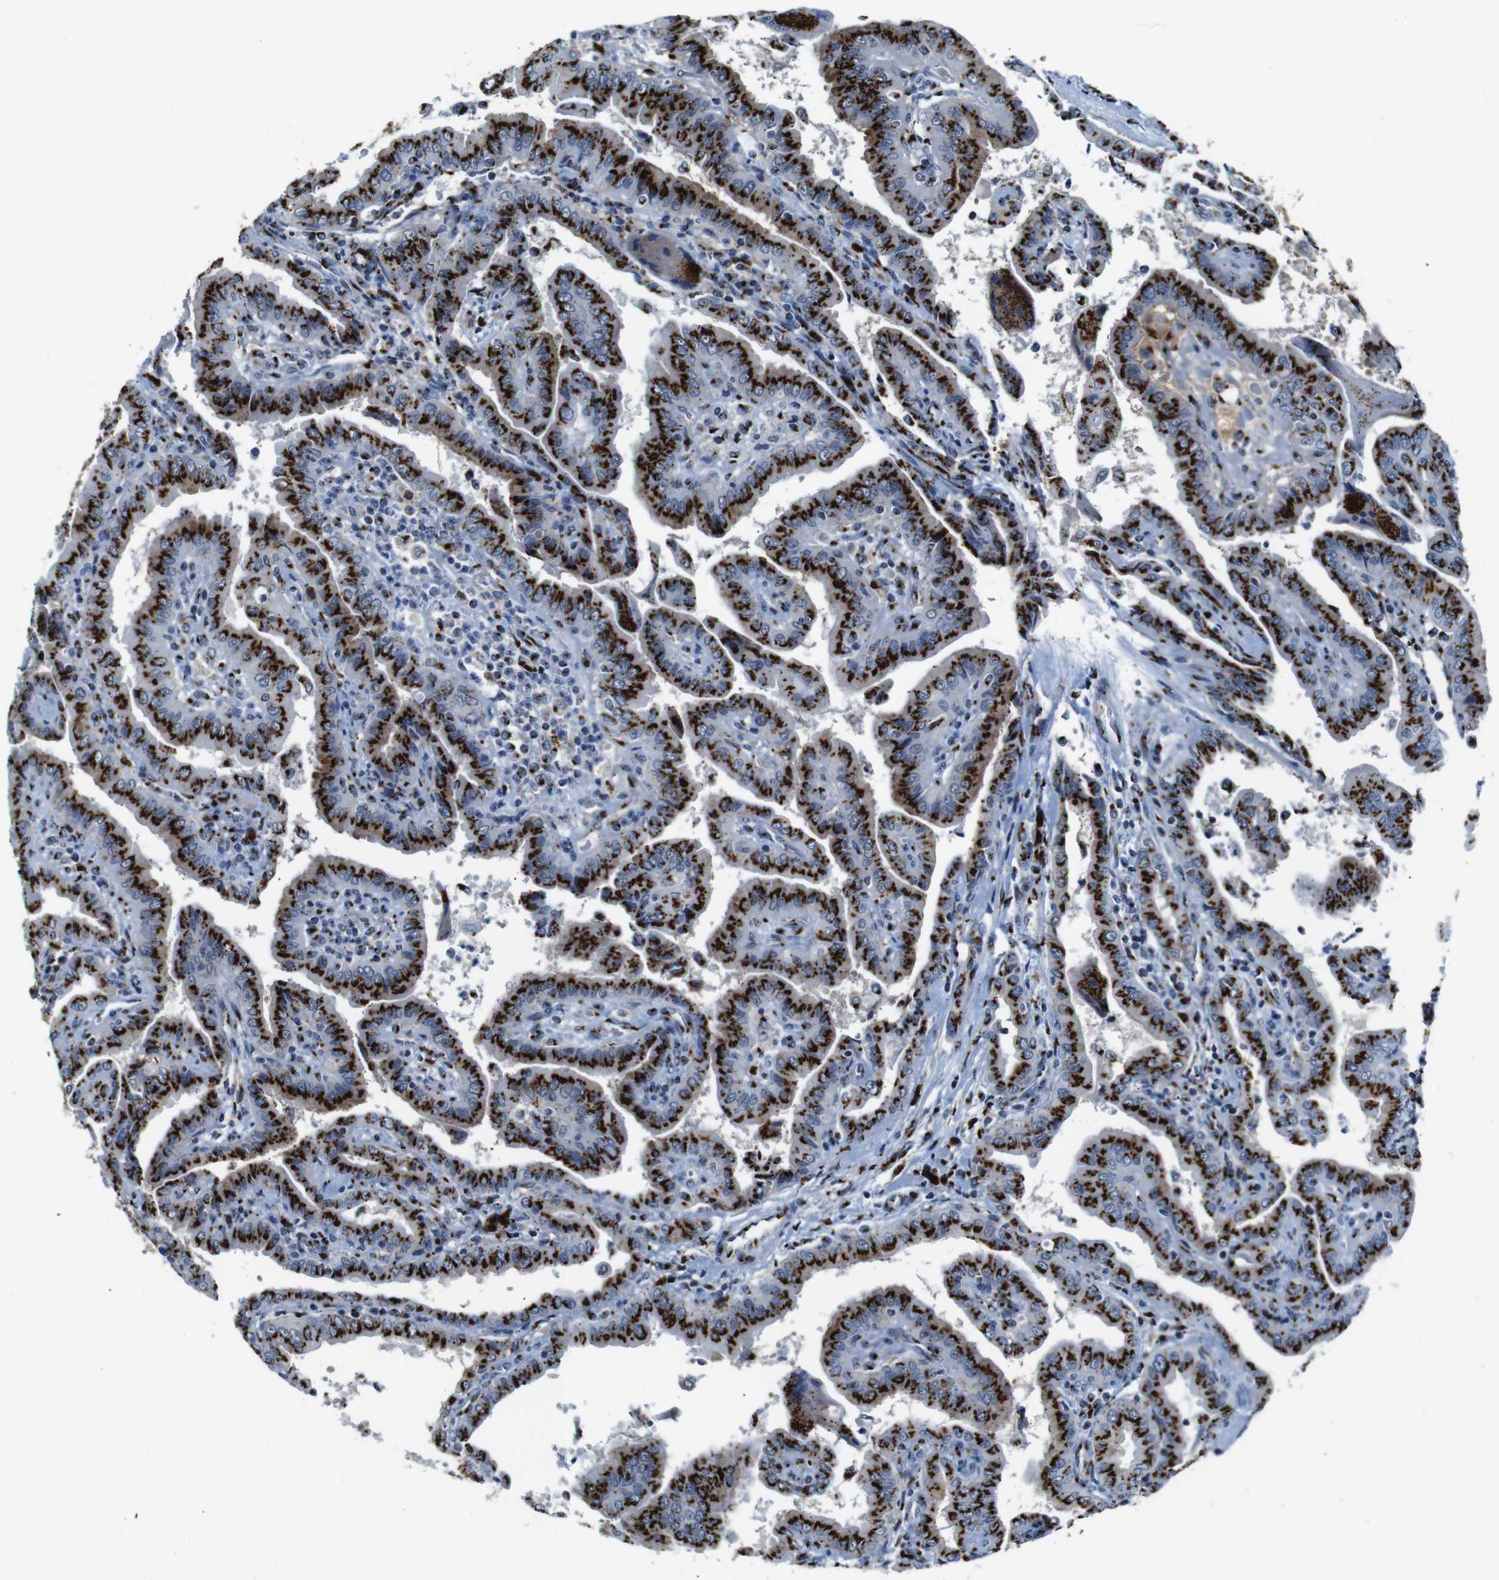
{"staining": {"intensity": "strong", "quantity": ">75%", "location": "cytoplasmic/membranous"}, "tissue": "thyroid cancer", "cell_type": "Tumor cells", "image_type": "cancer", "snomed": [{"axis": "morphology", "description": "Papillary adenocarcinoma, NOS"}, {"axis": "topography", "description": "Thyroid gland"}], "caption": "Human thyroid cancer (papillary adenocarcinoma) stained with a protein marker shows strong staining in tumor cells.", "gene": "TGOLN2", "patient": {"sex": "male", "age": 33}}